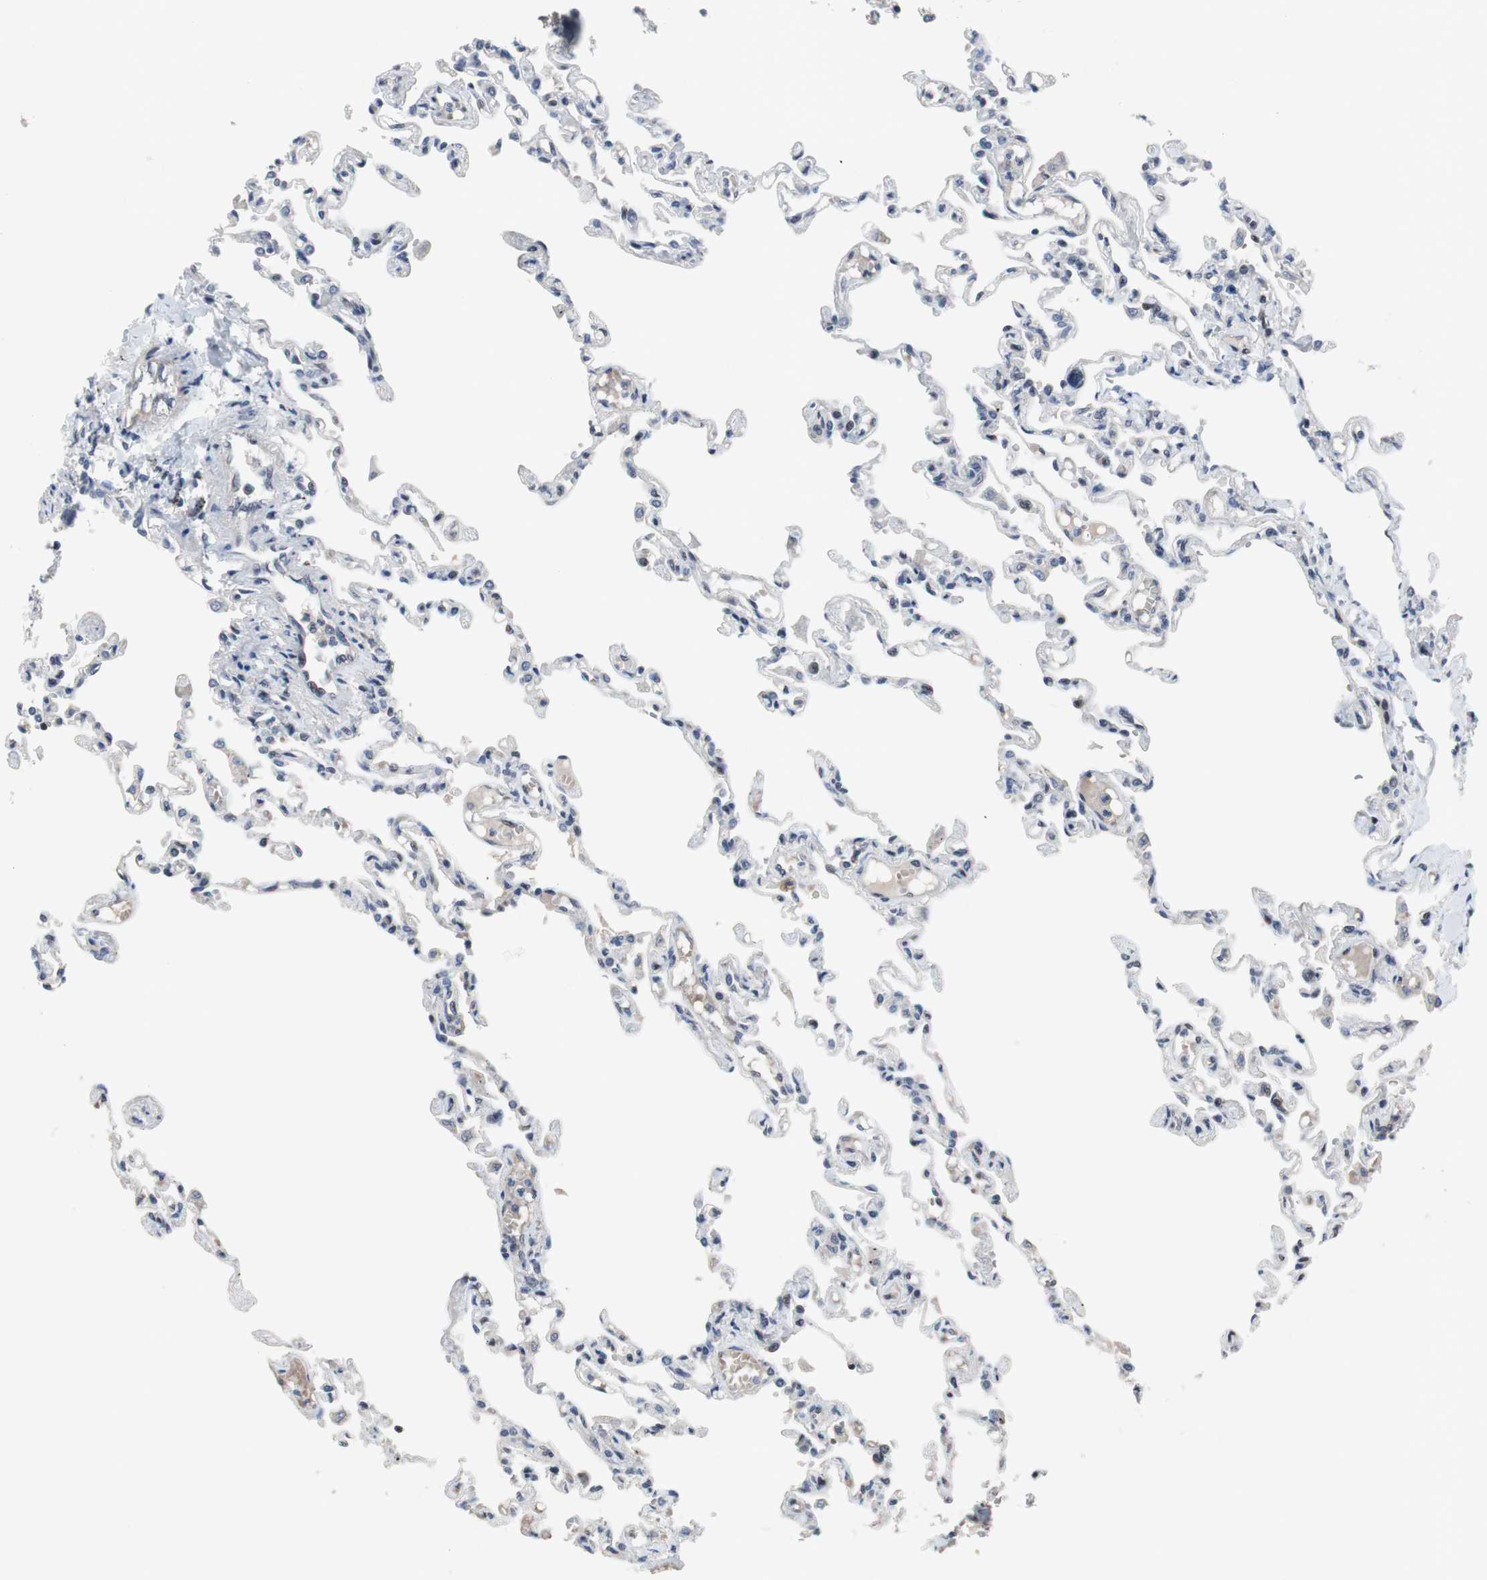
{"staining": {"intensity": "weak", "quantity": "<25%", "location": "nuclear"}, "tissue": "lung", "cell_type": "Alveolar cells", "image_type": "normal", "snomed": [{"axis": "morphology", "description": "Normal tissue, NOS"}, {"axis": "topography", "description": "Lung"}], "caption": "This photomicrograph is of benign lung stained with immunohistochemistry (IHC) to label a protein in brown with the nuclei are counter-stained blue. There is no positivity in alveolar cells. (Brightfield microscopy of DAB immunohistochemistry (IHC) at high magnification).", "gene": "PINX1", "patient": {"sex": "male", "age": 21}}